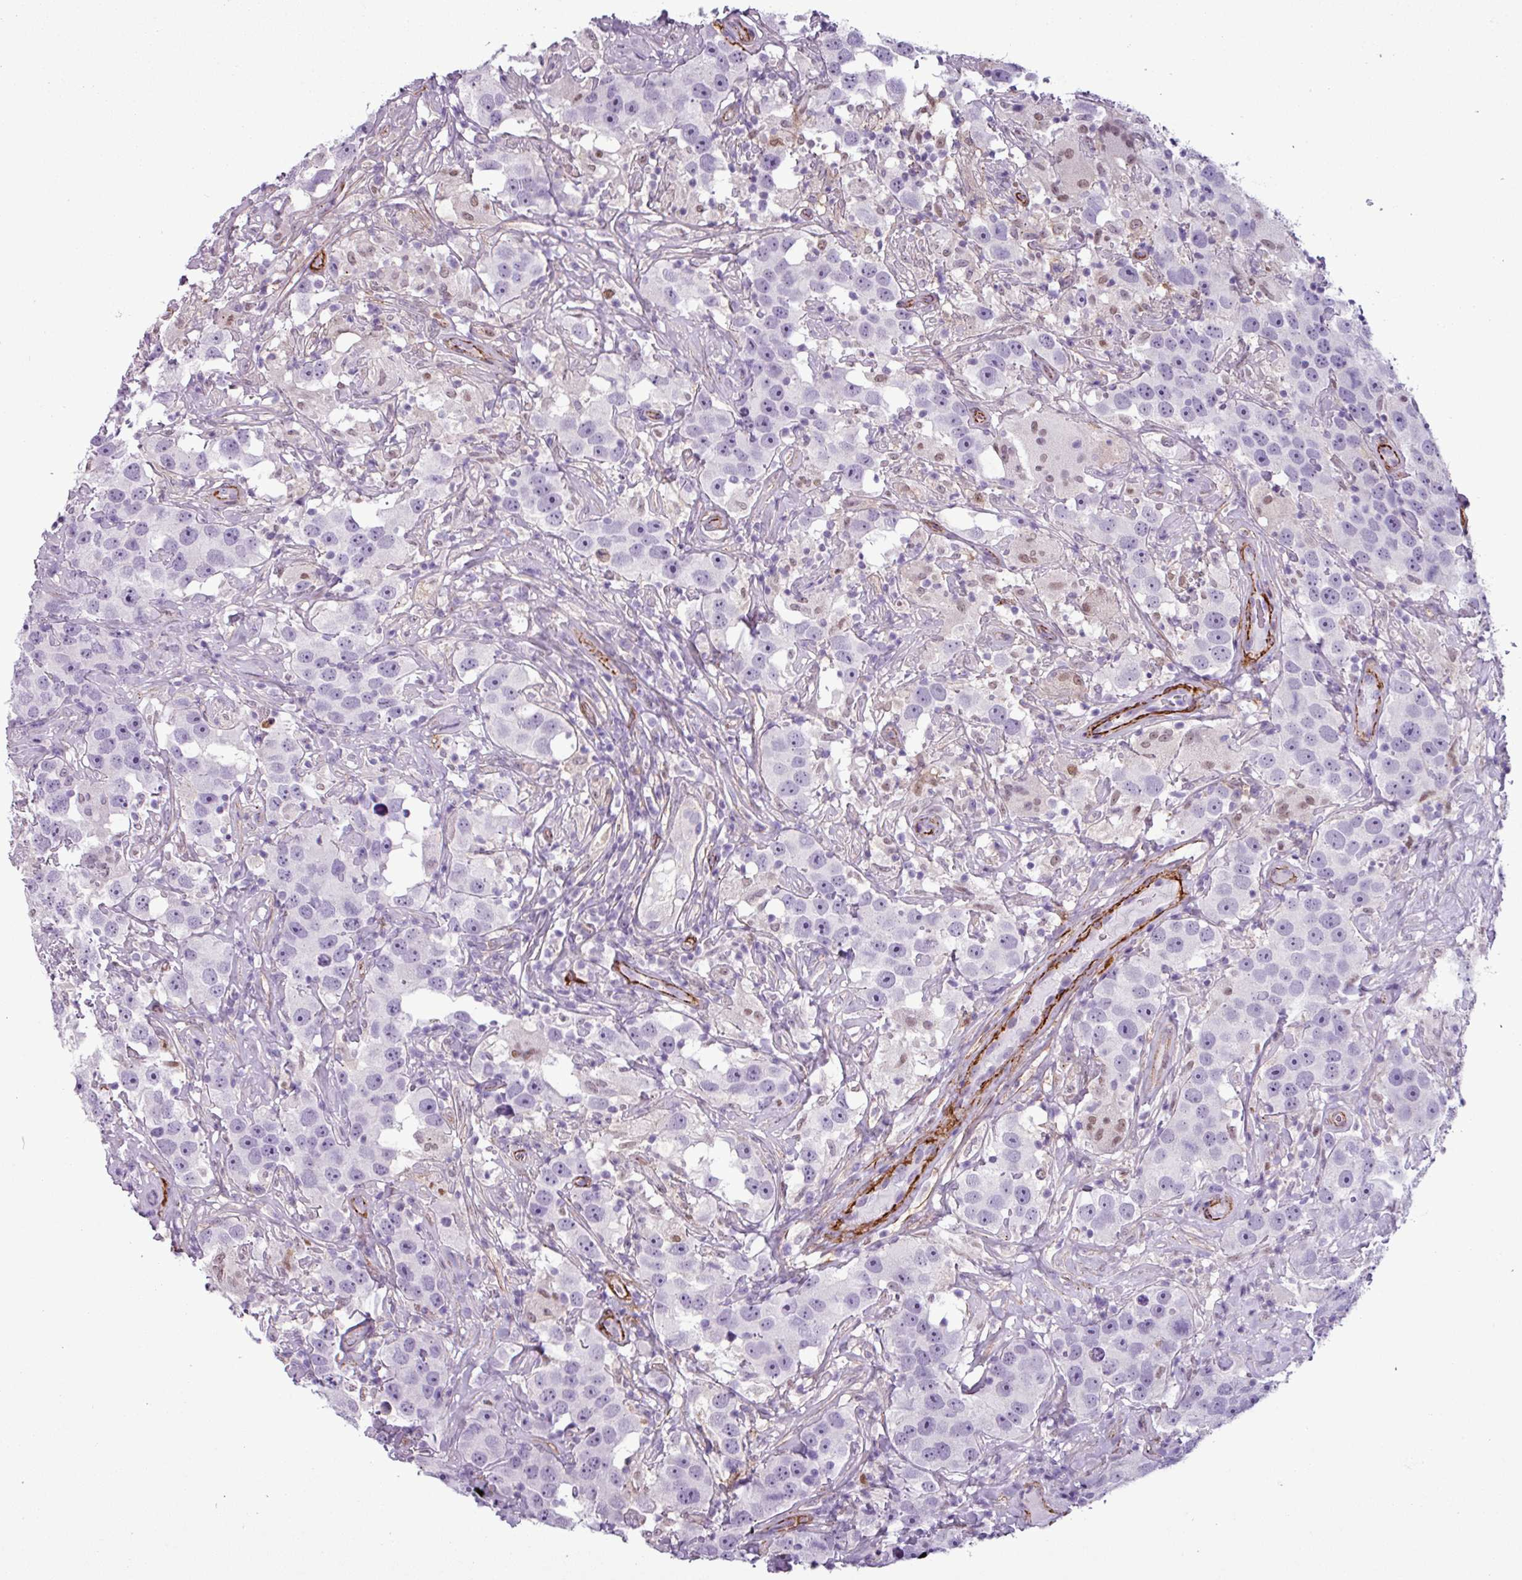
{"staining": {"intensity": "negative", "quantity": "none", "location": "none"}, "tissue": "testis cancer", "cell_type": "Tumor cells", "image_type": "cancer", "snomed": [{"axis": "morphology", "description": "Seminoma, NOS"}, {"axis": "topography", "description": "Testis"}], "caption": "The immunohistochemistry image has no significant staining in tumor cells of testis cancer tissue. (DAB immunohistochemistry with hematoxylin counter stain).", "gene": "ATP10A", "patient": {"sex": "male", "age": 49}}